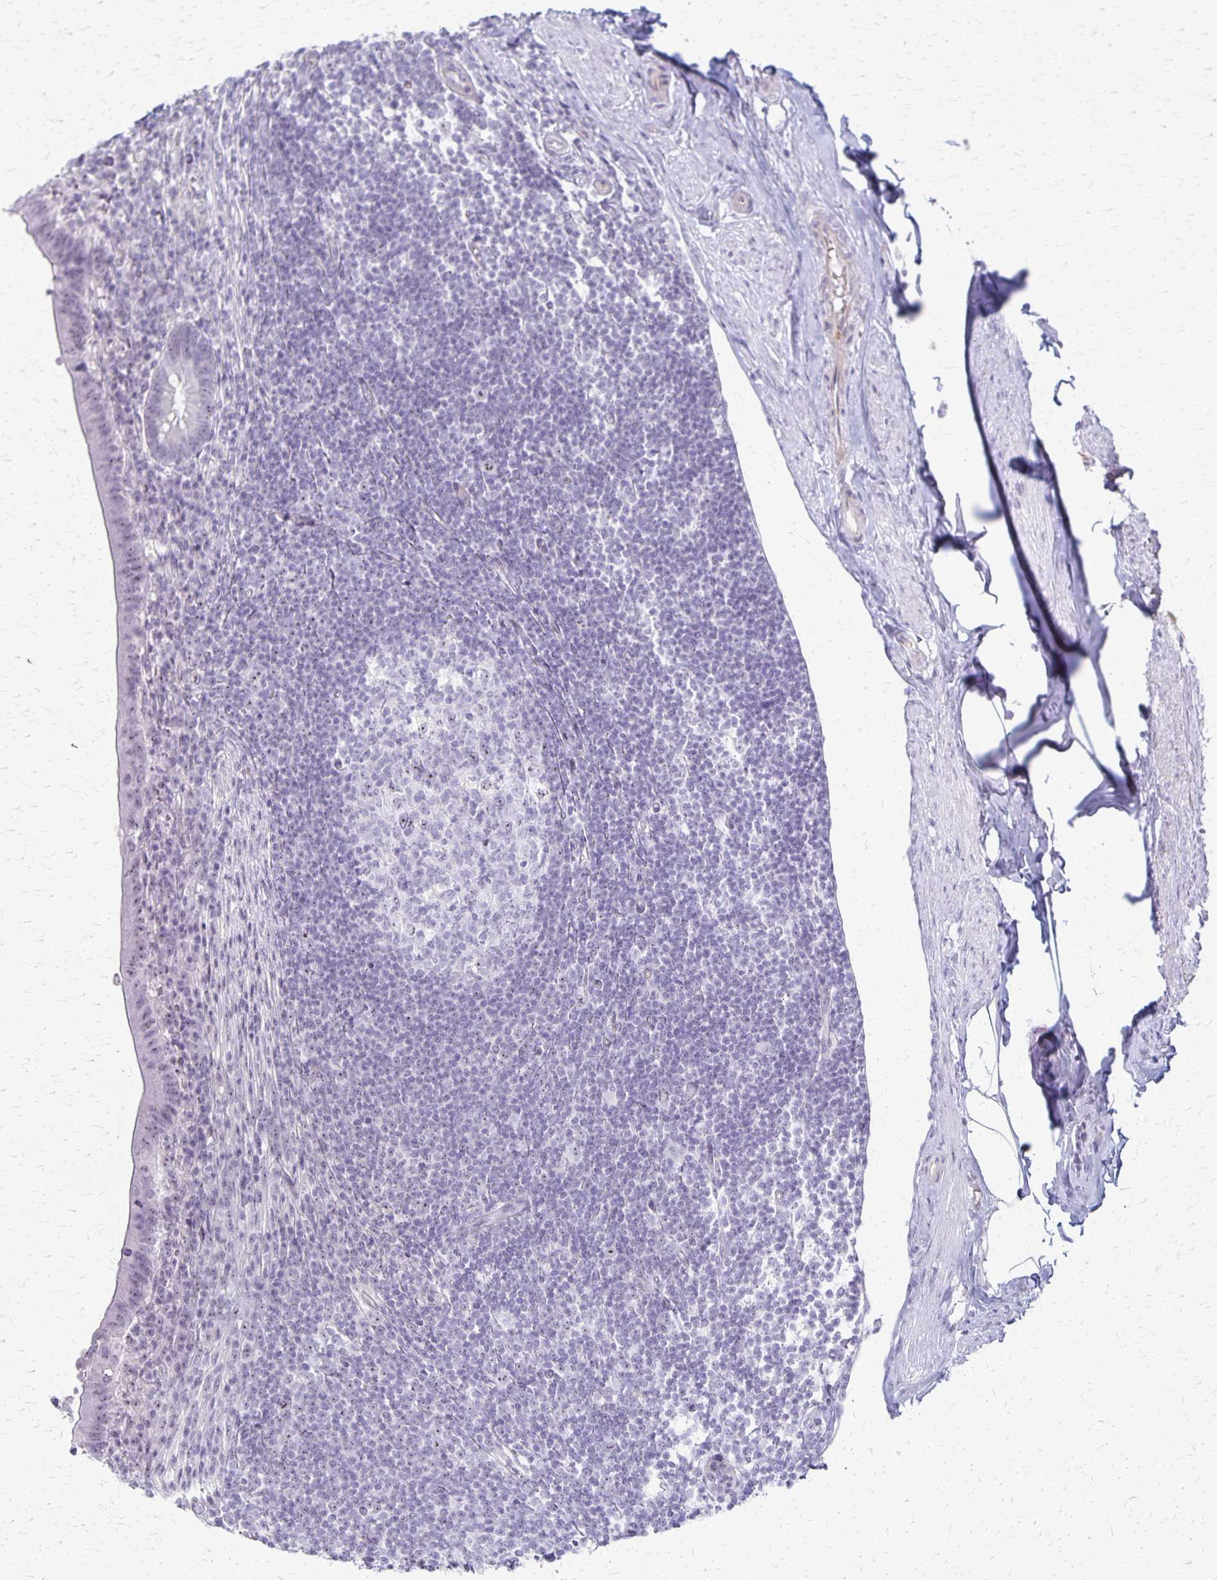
{"staining": {"intensity": "weak", "quantity": "<25%", "location": "nuclear"}, "tissue": "appendix", "cell_type": "Glandular cells", "image_type": "normal", "snomed": [{"axis": "morphology", "description": "Normal tissue, NOS"}, {"axis": "topography", "description": "Appendix"}], "caption": "Glandular cells show no significant protein positivity in unremarkable appendix.", "gene": "DLK2", "patient": {"sex": "female", "age": 56}}